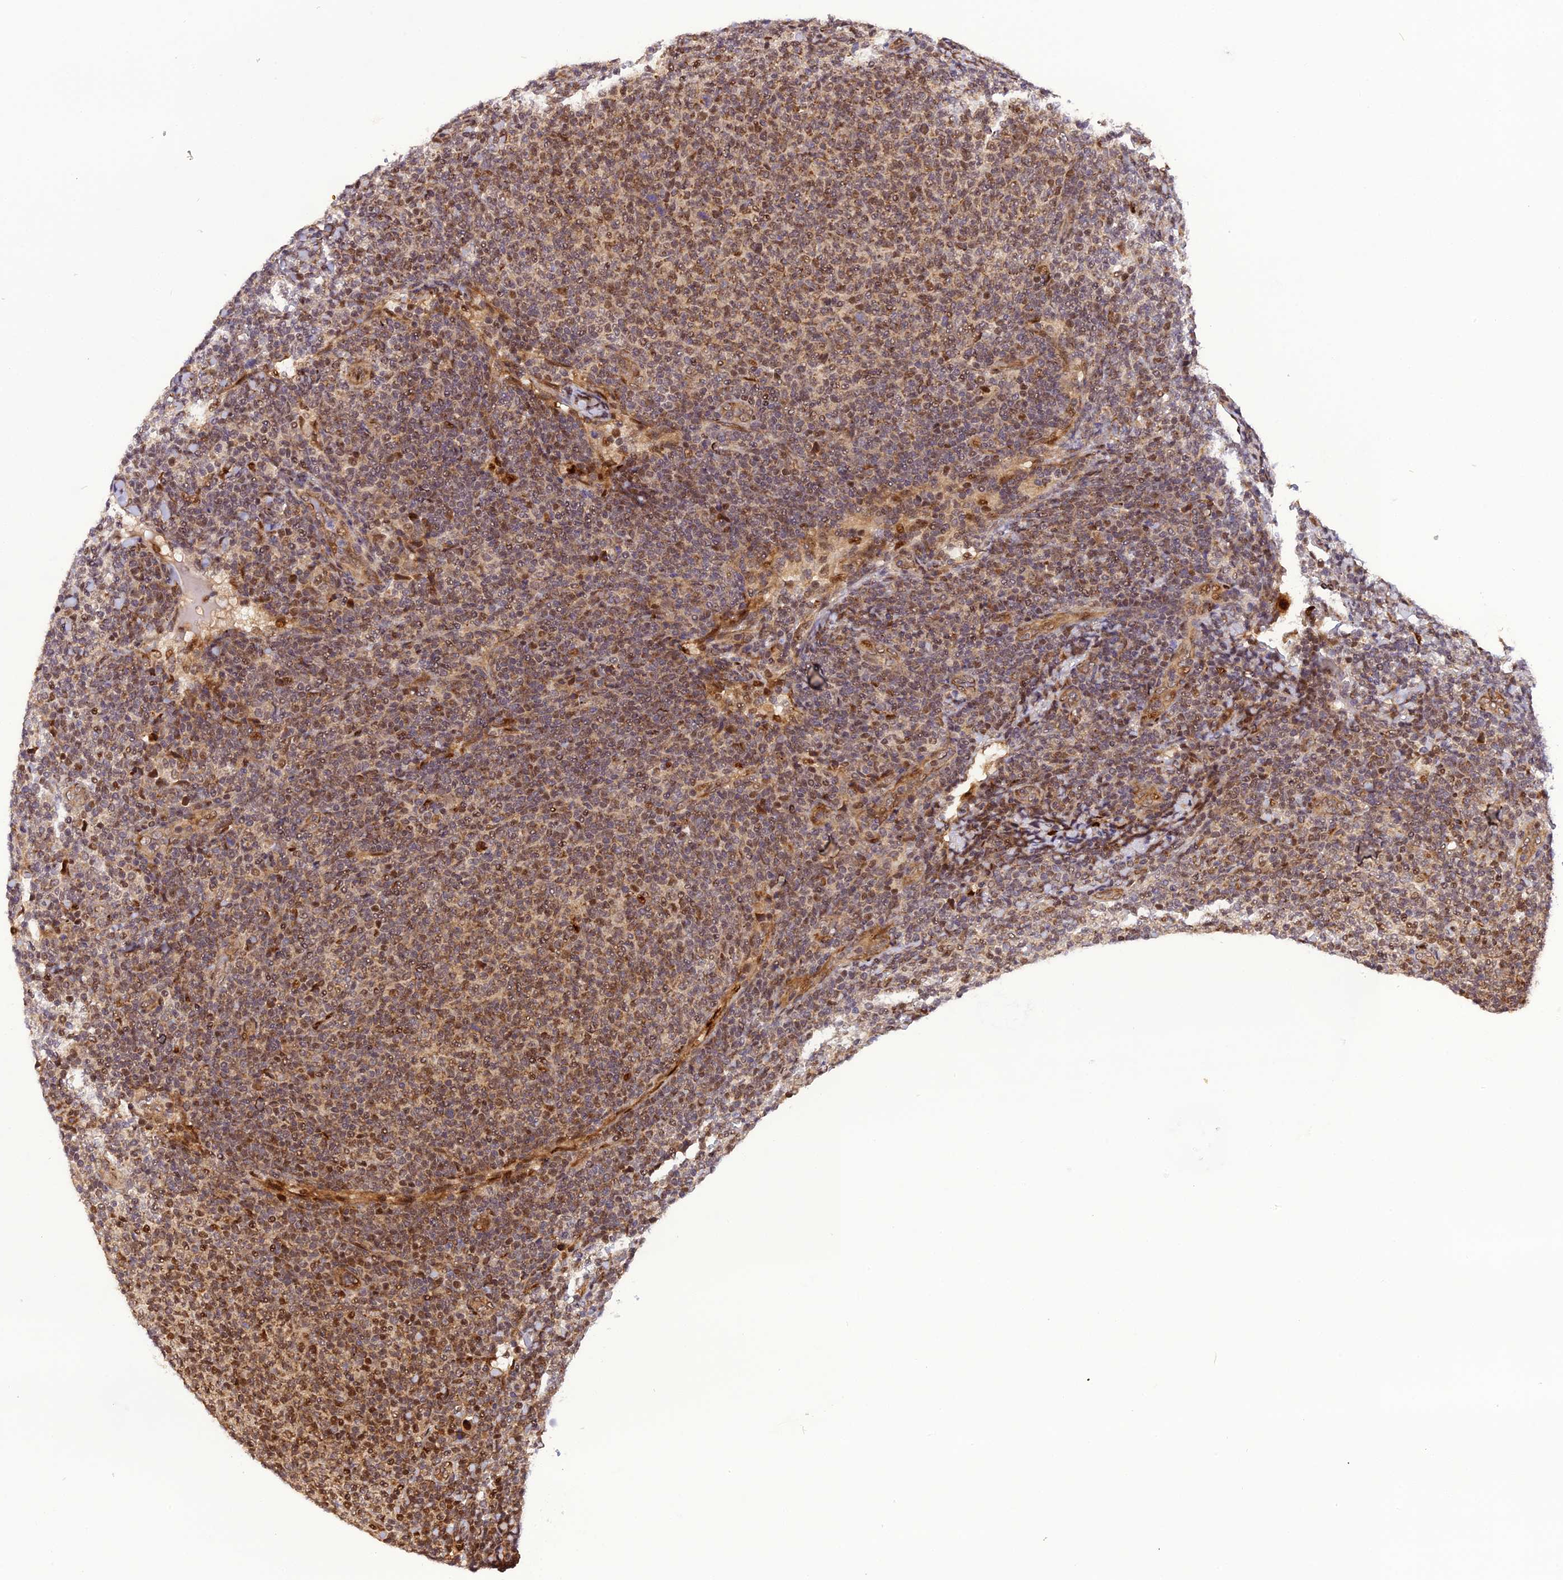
{"staining": {"intensity": "moderate", "quantity": "25%-75%", "location": "cytoplasmic/membranous,nuclear"}, "tissue": "lymphoma", "cell_type": "Tumor cells", "image_type": "cancer", "snomed": [{"axis": "morphology", "description": "Malignant lymphoma, non-Hodgkin's type, Low grade"}, {"axis": "topography", "description": "Lymph node"}], "caption": "Brown immunohistochemical staining in human low-grade malignant lymphoma, non-Hodgkin's type reveals moderate cytoplasmic/membranous and nuclear positivity in about 25%-75% of tumor cells.", "gene": "MICALL1", "patient": {"sex": "male", "age": 66}}